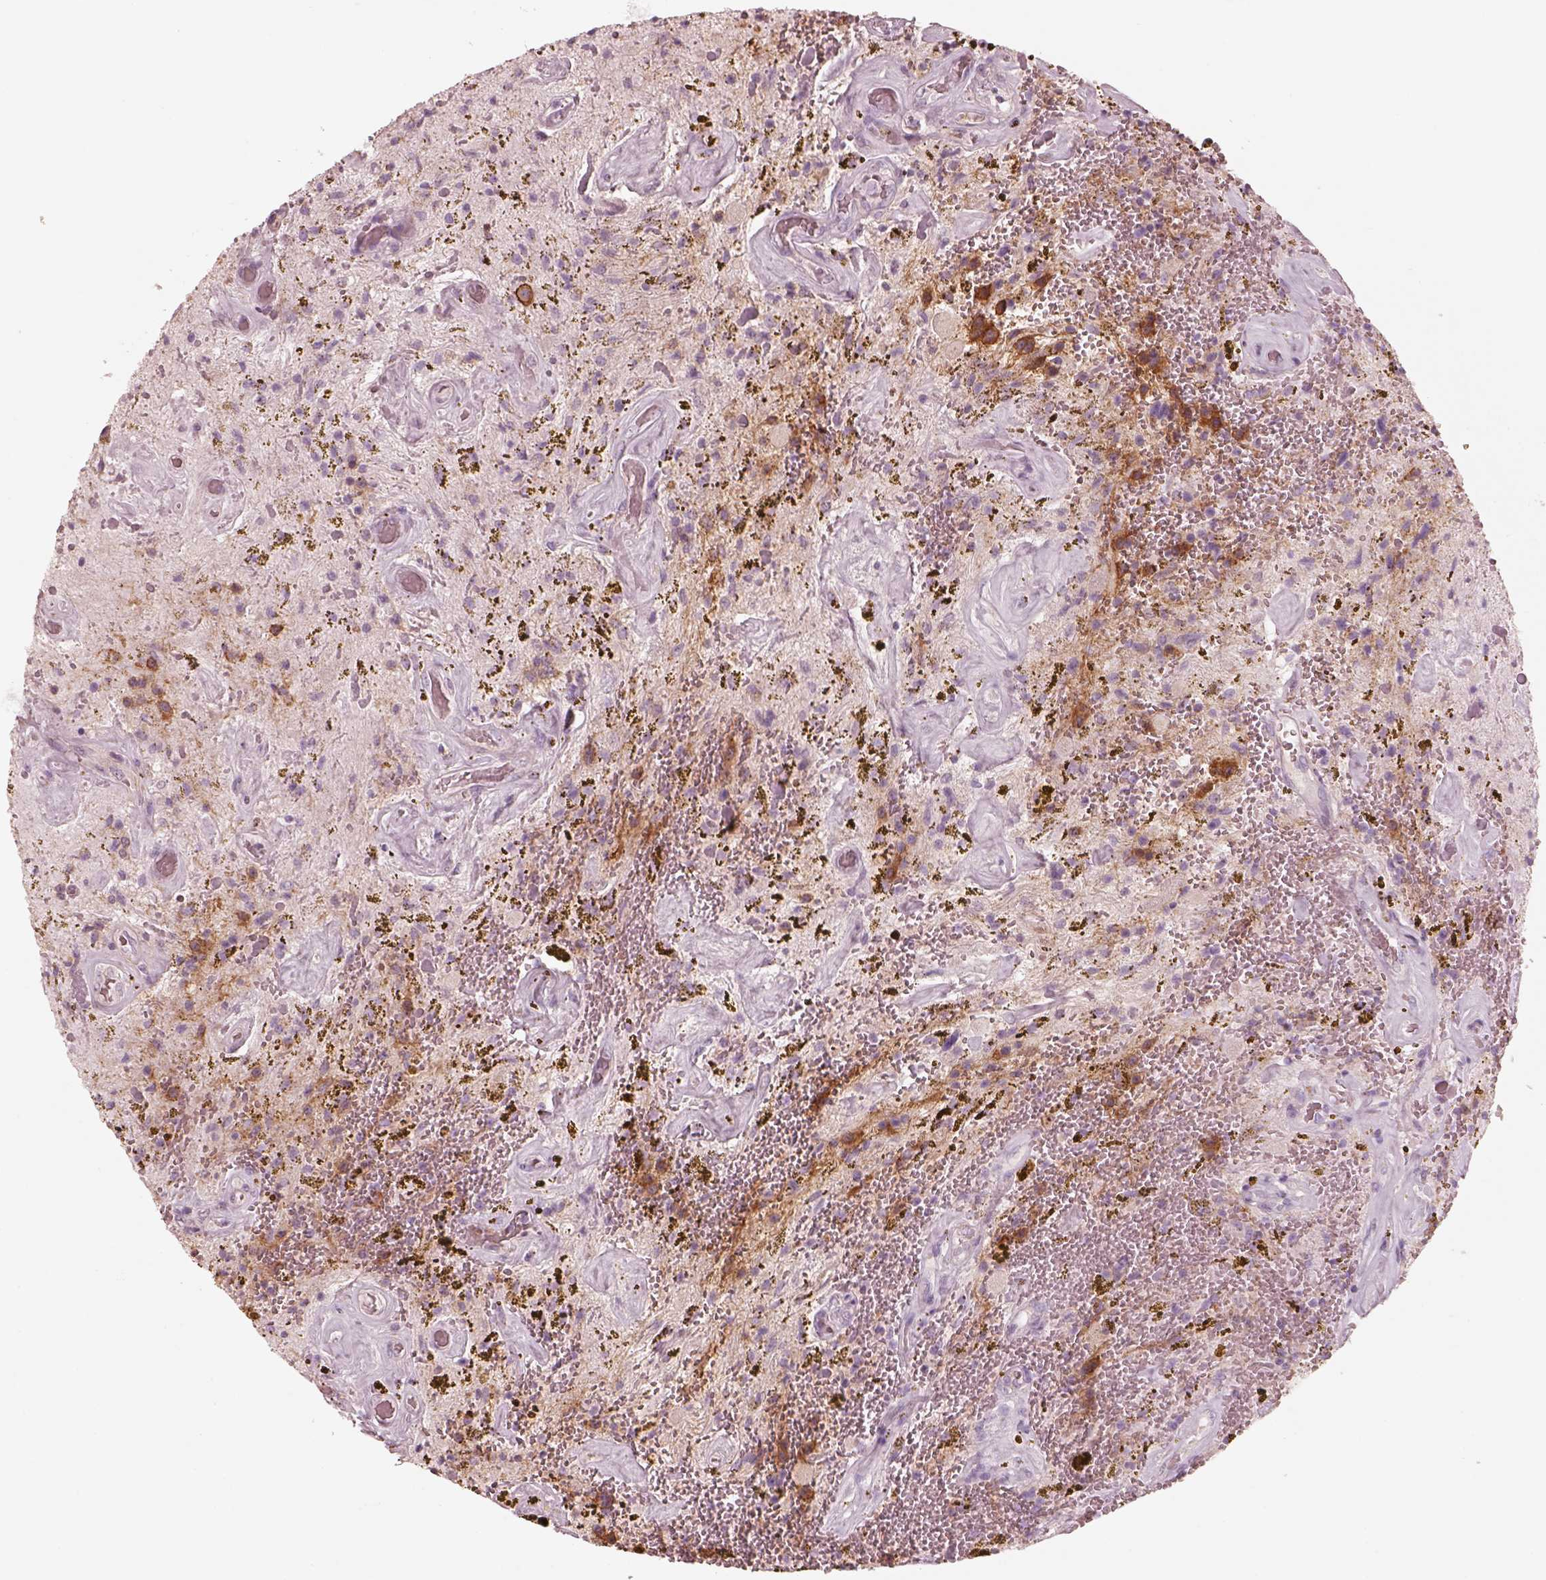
{"staining": {"intensity": "negative", "quantity": "none", "location": "none"}, "tissue": "glioma", "cell_type": "Tumor cells", "image_type": "cancer", "snomed": [{"axis": "morphology", "description": "Glioma, malignant, Low grade"}, {"axis": "topography", "description": "Cerebellum"}], "caption": "The photomicrograph reveals no staining of tumor cells in malignant glioma (low-grade).", "gene": "GPRIN1", "patient": {"sex": "female", "age": 14}}